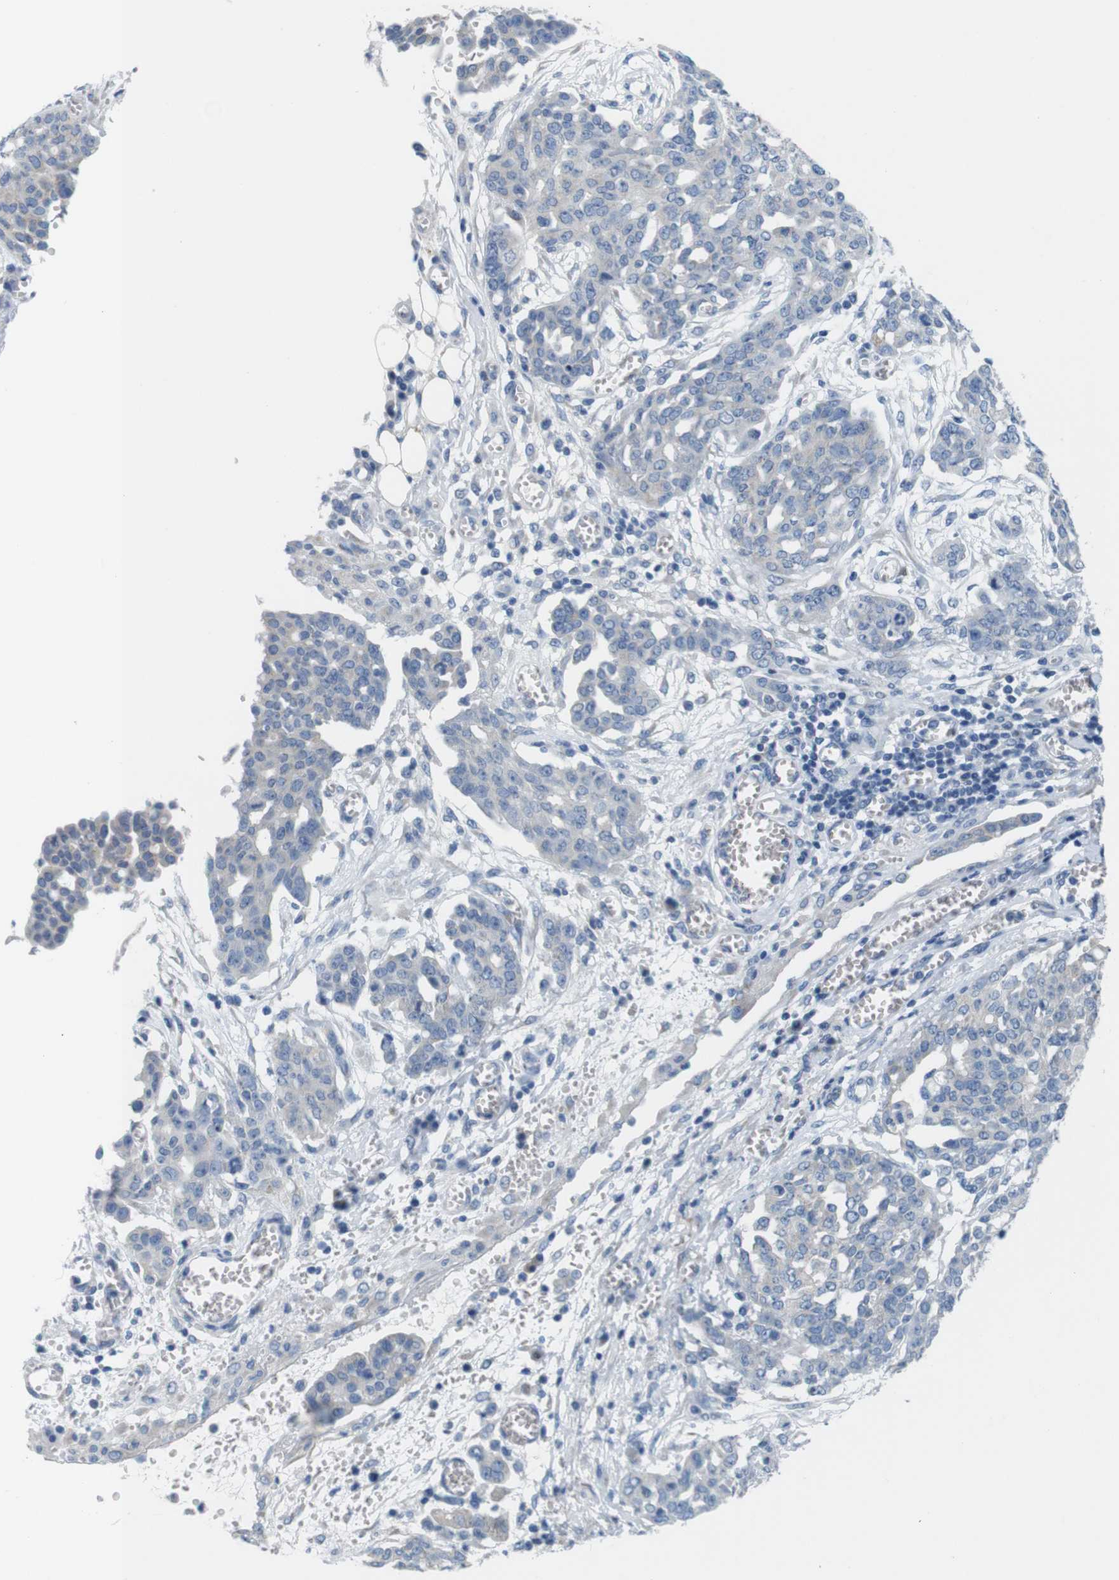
{"staining": {"intensity": "negative", "quantity": "none", "location": "none"}, "tissue": "ovarian cancer", "cell_type": "Tumor cells", "image_type": "cancer", "snomed": [{"axis": "morphology", "description": "Cystadenocarcinoma, serous, NOS"}, {"axis": "topography", "description": "Soft tissue"}, {"axis": "topography", "description": "Ovary"}], "caption": "A micrograph of human ovarian cancer is negative for staining in tumor cells.", "gene": "GOLGA2", "patient": {"sex": "female", "age": 57}}